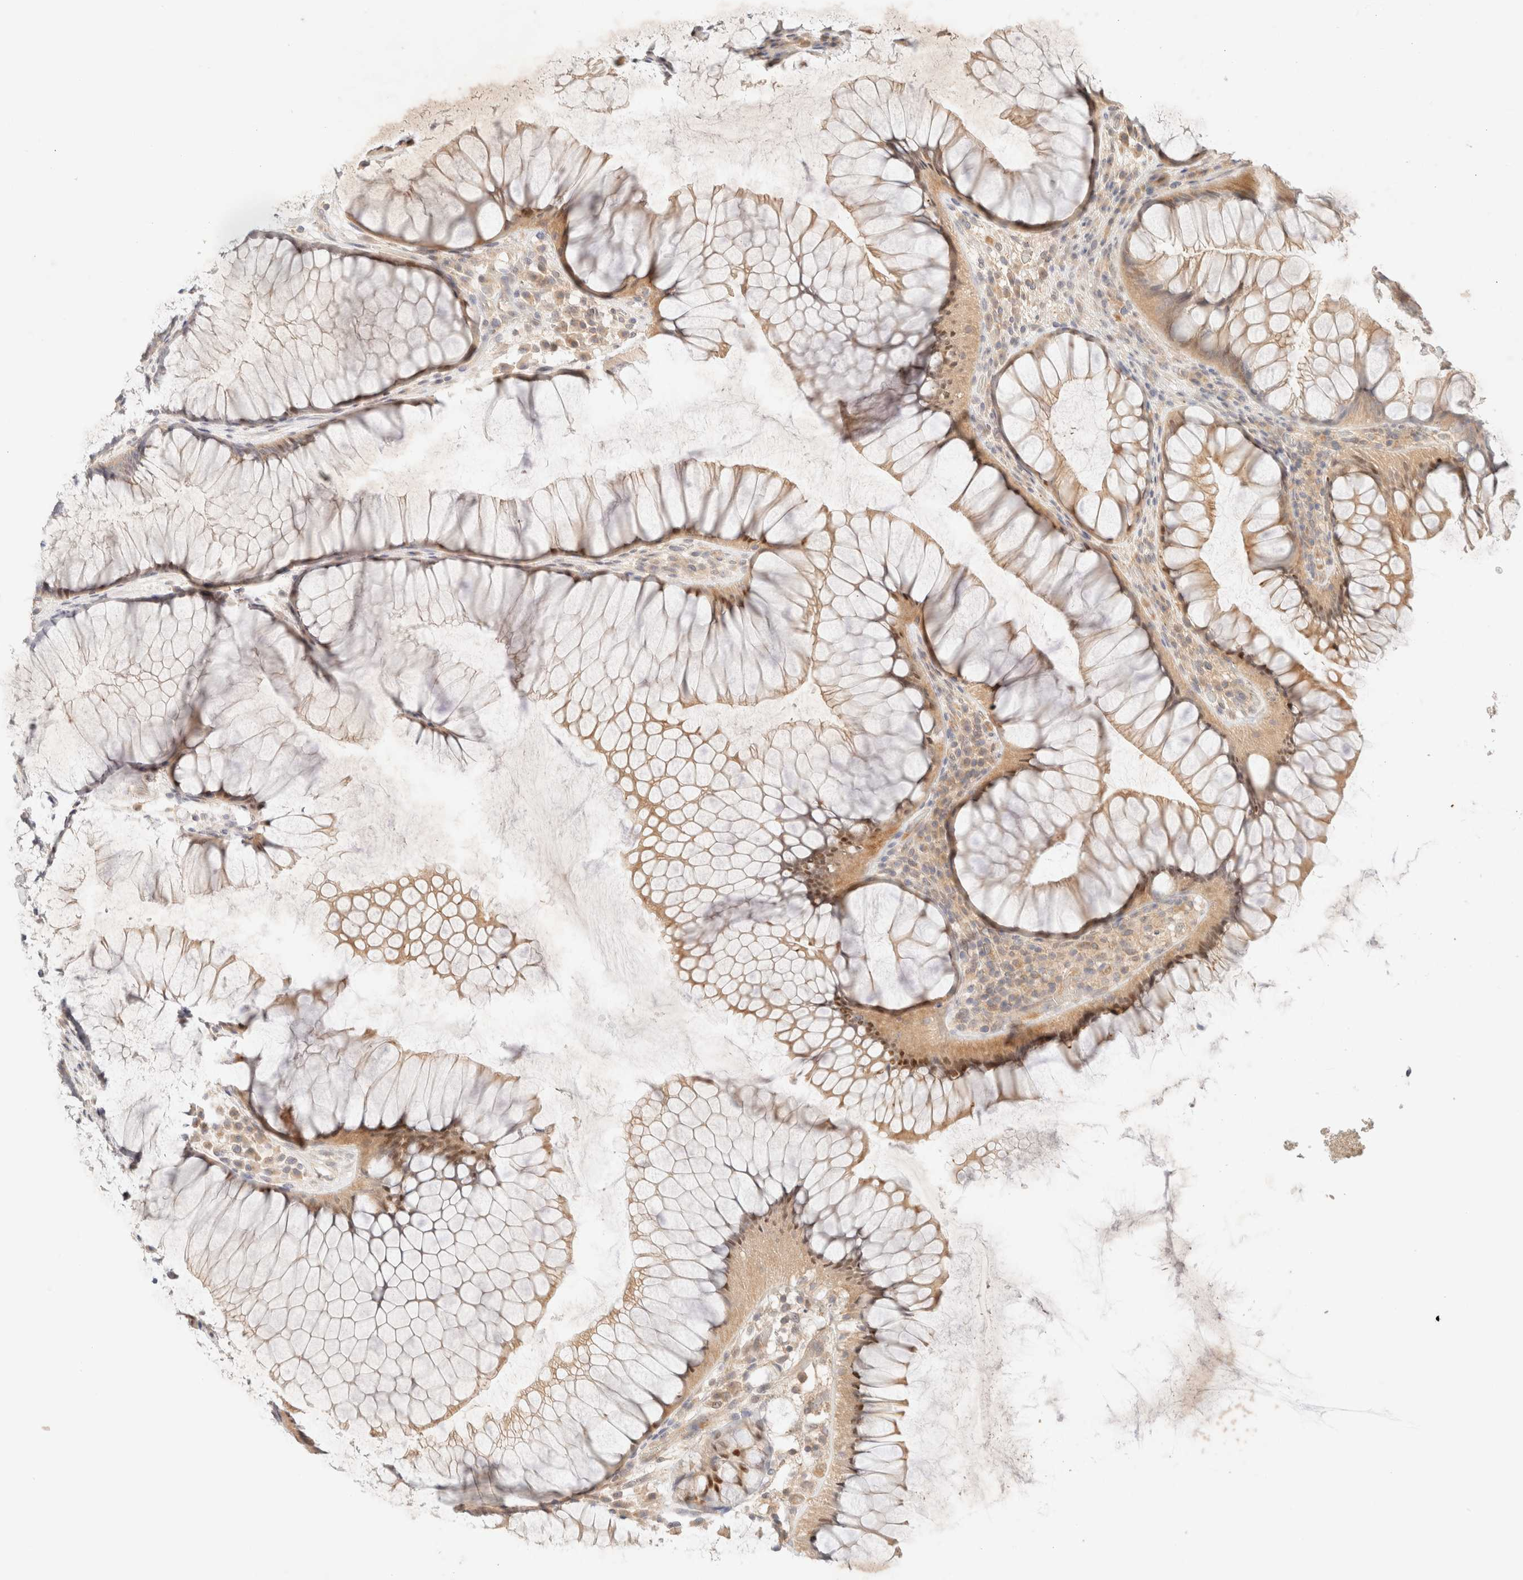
{"staining": {"intensity": "weak", "quantity": ">75%", "location": "cytoplasmic/membranous,nuclear"}, "tissue": "rectum", "cell_type": "Glandular cells", "image_type": "normal", "snomed": [{"axis": "morphology", "description": "Normal tissue, NOS"}, {"axis": "topography", "description": "Rectum"}], "caption": "Normal rectum was stained to show a protein in brown. There is low levels of weak cytoplasmic/membranous,nuclear staining in about >75% of glandular cells. (DAB (3,3'-diaminobenzidine) IHC with brightfield microscopy, high magnification).", "gene": "SARM1", "patient": {"sex": "male", "age": 51}}